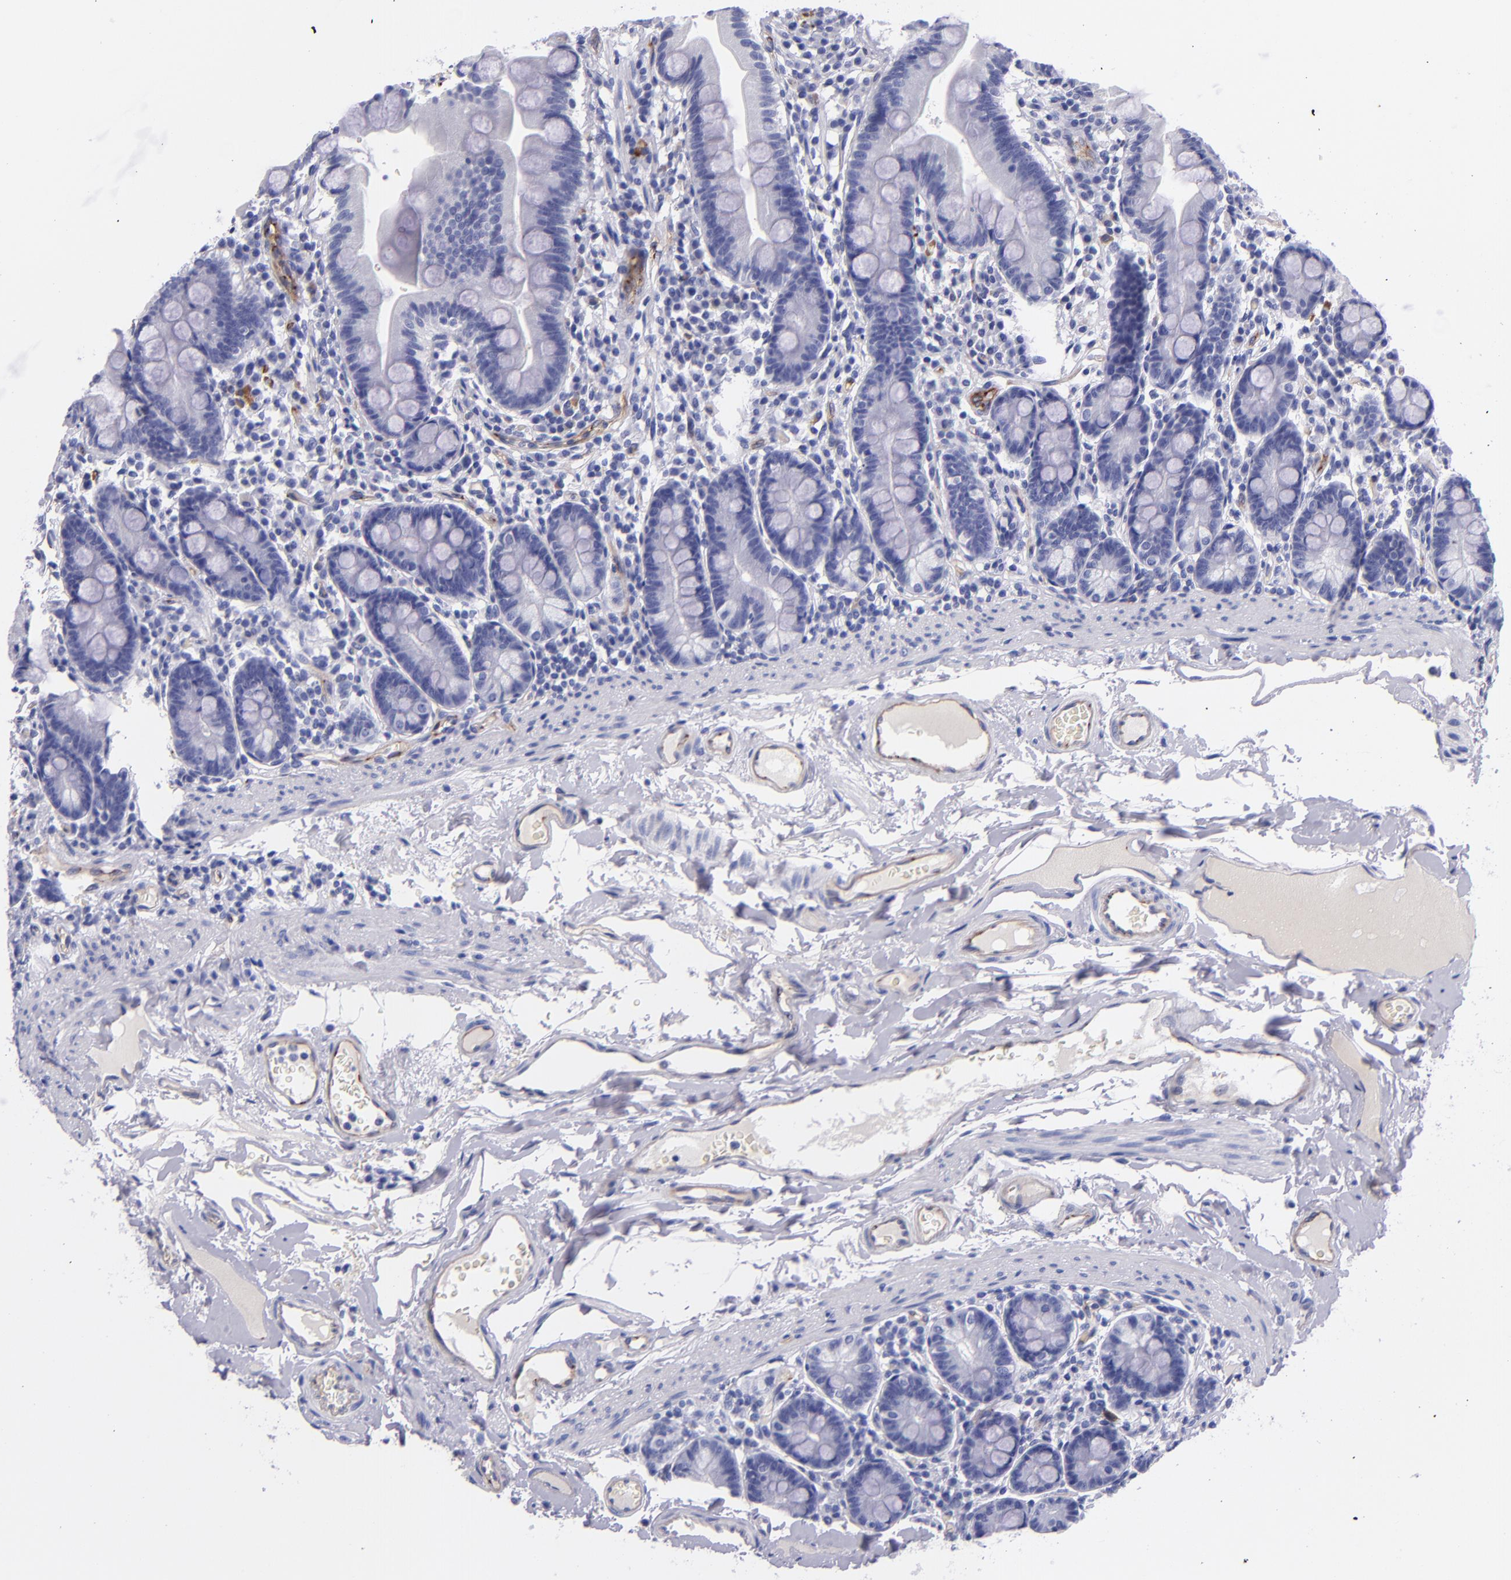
{"staining": {"intensity": "negative", "quantity": "none", "location": "none"}, "tissue": "duodenum", "cell_type": "Glandular cells", "image_type": "normal", "snomed": [{"axis": "morphology", "description": "Normal tissue, NOS"}, {"axis": "topography", "description": "Duodenum"}], "caption": "High magnification brightfield microscopy of normal duodenum stained with DAB (3,3'-diaminobenzidine) (brown) and counterstained with hematoxylin (blue): glandular cells show no significant positivity. (DAB (3,3'-diaminobenzidine) immunohistochemistry with hematoxylin counter stain).", "gene": "NOS3", "patient": {"sex": "male", "age": 50}}